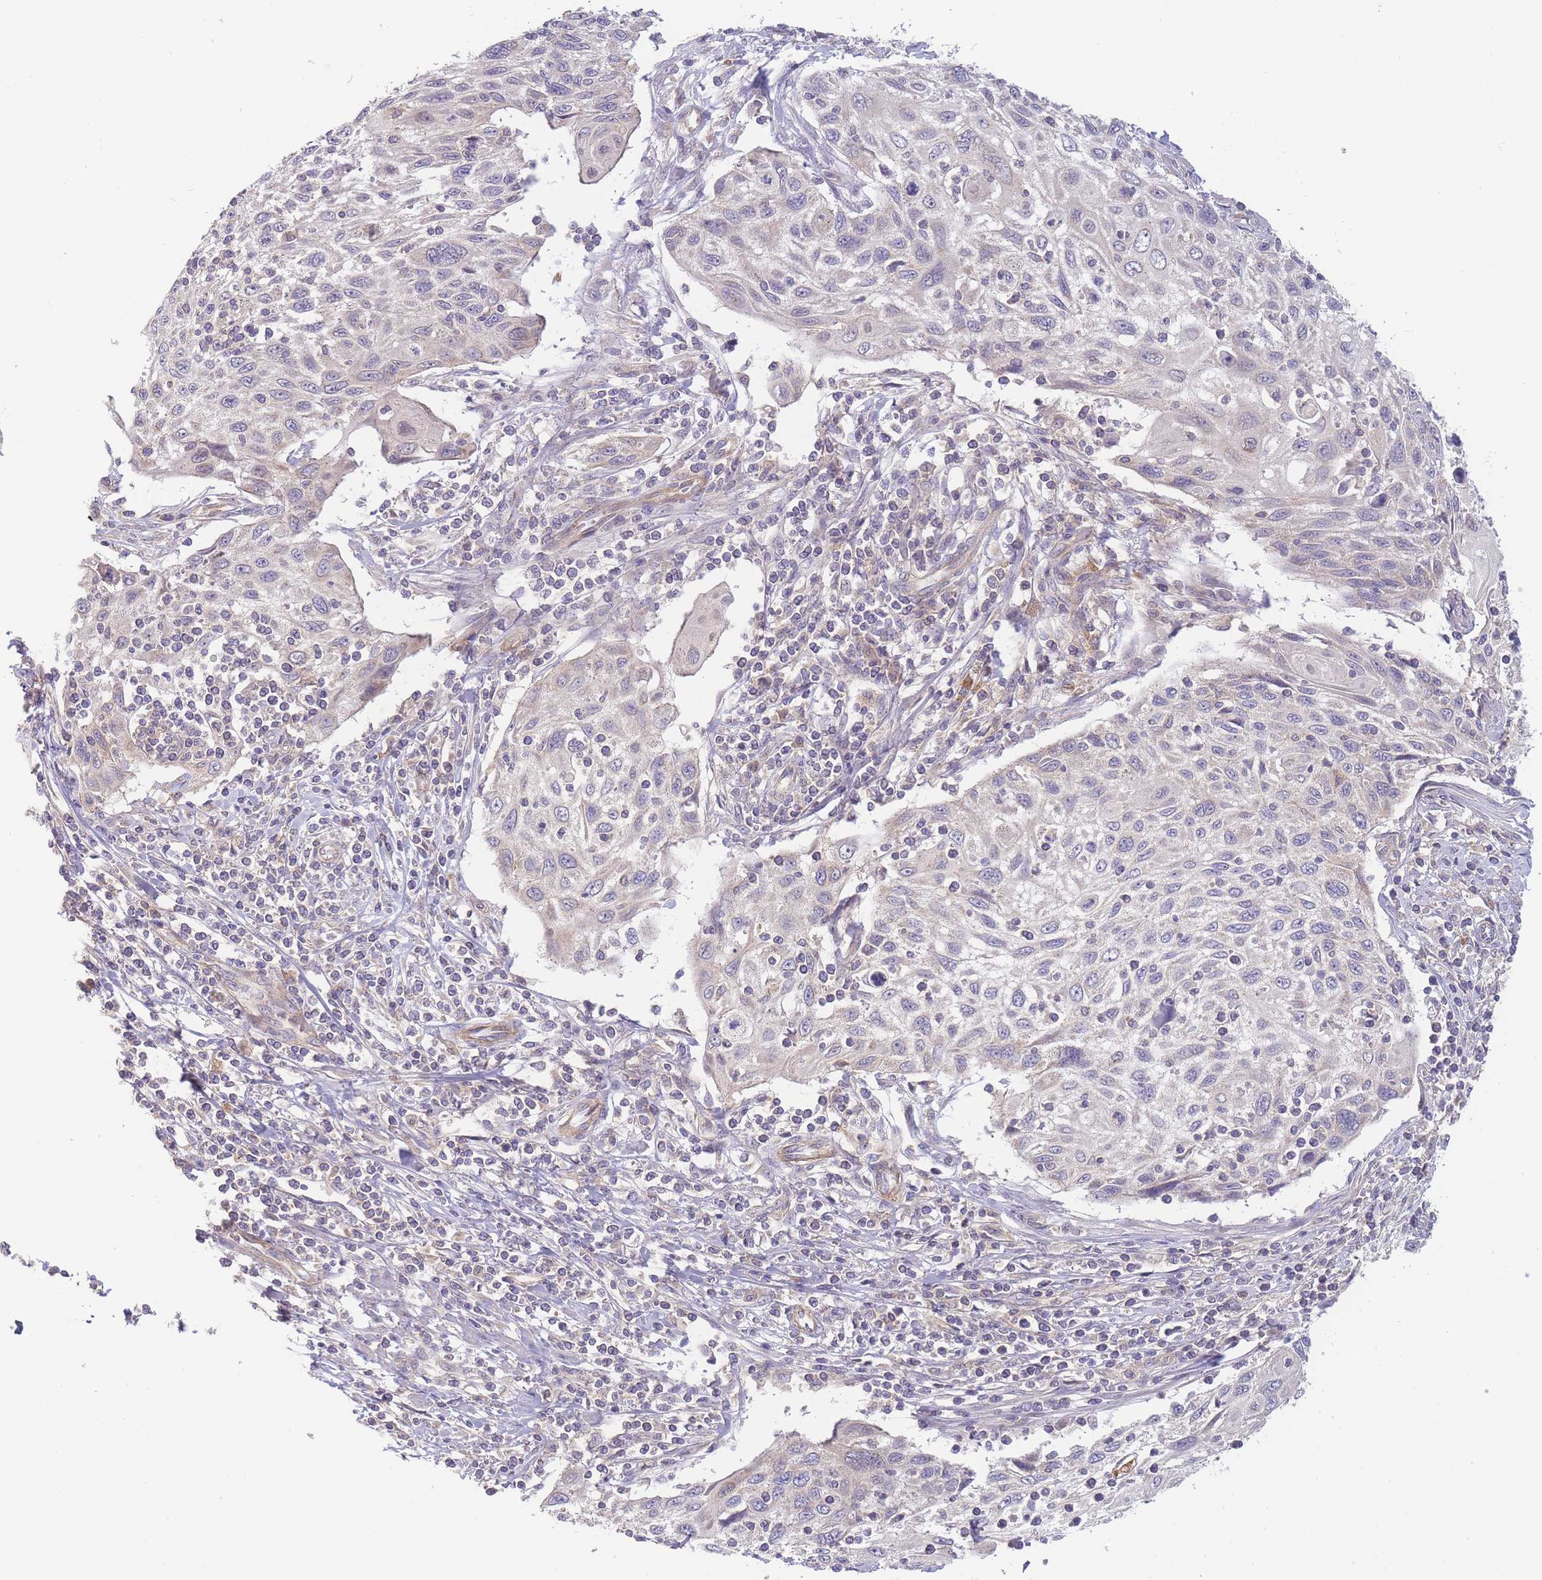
{"staining": {"intensity": "negative", "quantity": "none", "location": "none"}, "tissue": "cervical cancer", "cell_type": "Tumor cells", "image_type": "cancer", "snomed": [{"axis": "morphology", "description": "Squamous cell carcinoma, NOS"}, {"axis": "topography", "description": "Cervix"}], "caption": "Cervical cancer was stained to show a protein in brown. There is no significant positivity in tumor cells. (Immunohistochemistry, brightfield microscopy, high magnification).", "gene": "NDUFAF5", "patient": {"sex": "female", "age": 70}}